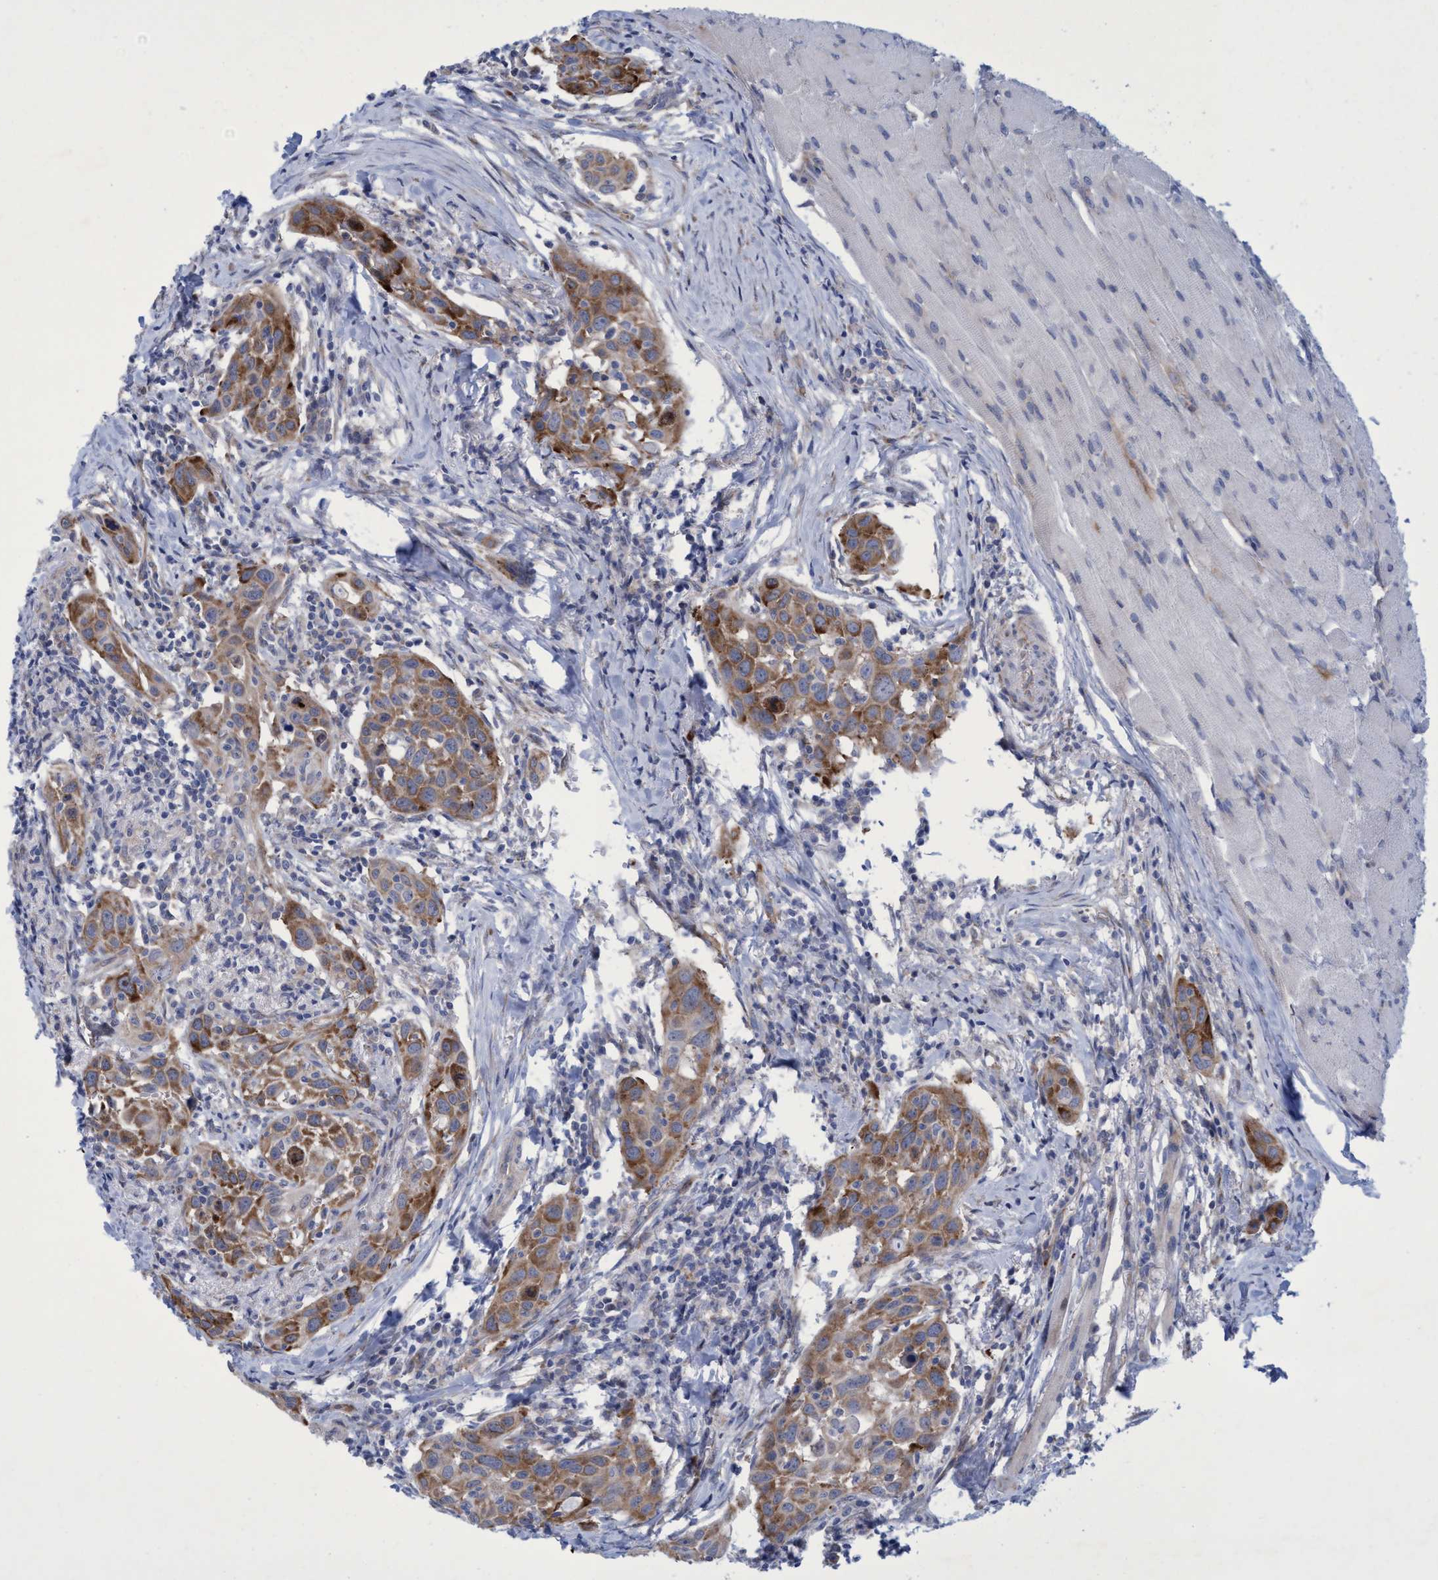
{"staining": {"intensity": "moderate", "quantity": ">75%", "location": "cytoplasmic/membranous"}, "tissue": "head and neck cancer", "cell_type": "Tumor cells", "image_type": "cancer", "snomed": [{"axis": "morphology", "description": "Squamous cell carcinoma, NOS"}, {"axis": "topography", "description": "Oral tissue"}, {"axis": "topography", "description": "Head-Neck"}], "caption": "This is an image of immunohistochemistry staining of squamous cell carcinoma (head and neck), which shows moderate expression in the cytoplasmic/membranous of tumor cells.", "gene": "R3HCC1", "patient": {"sex": "female", "age": 50}}